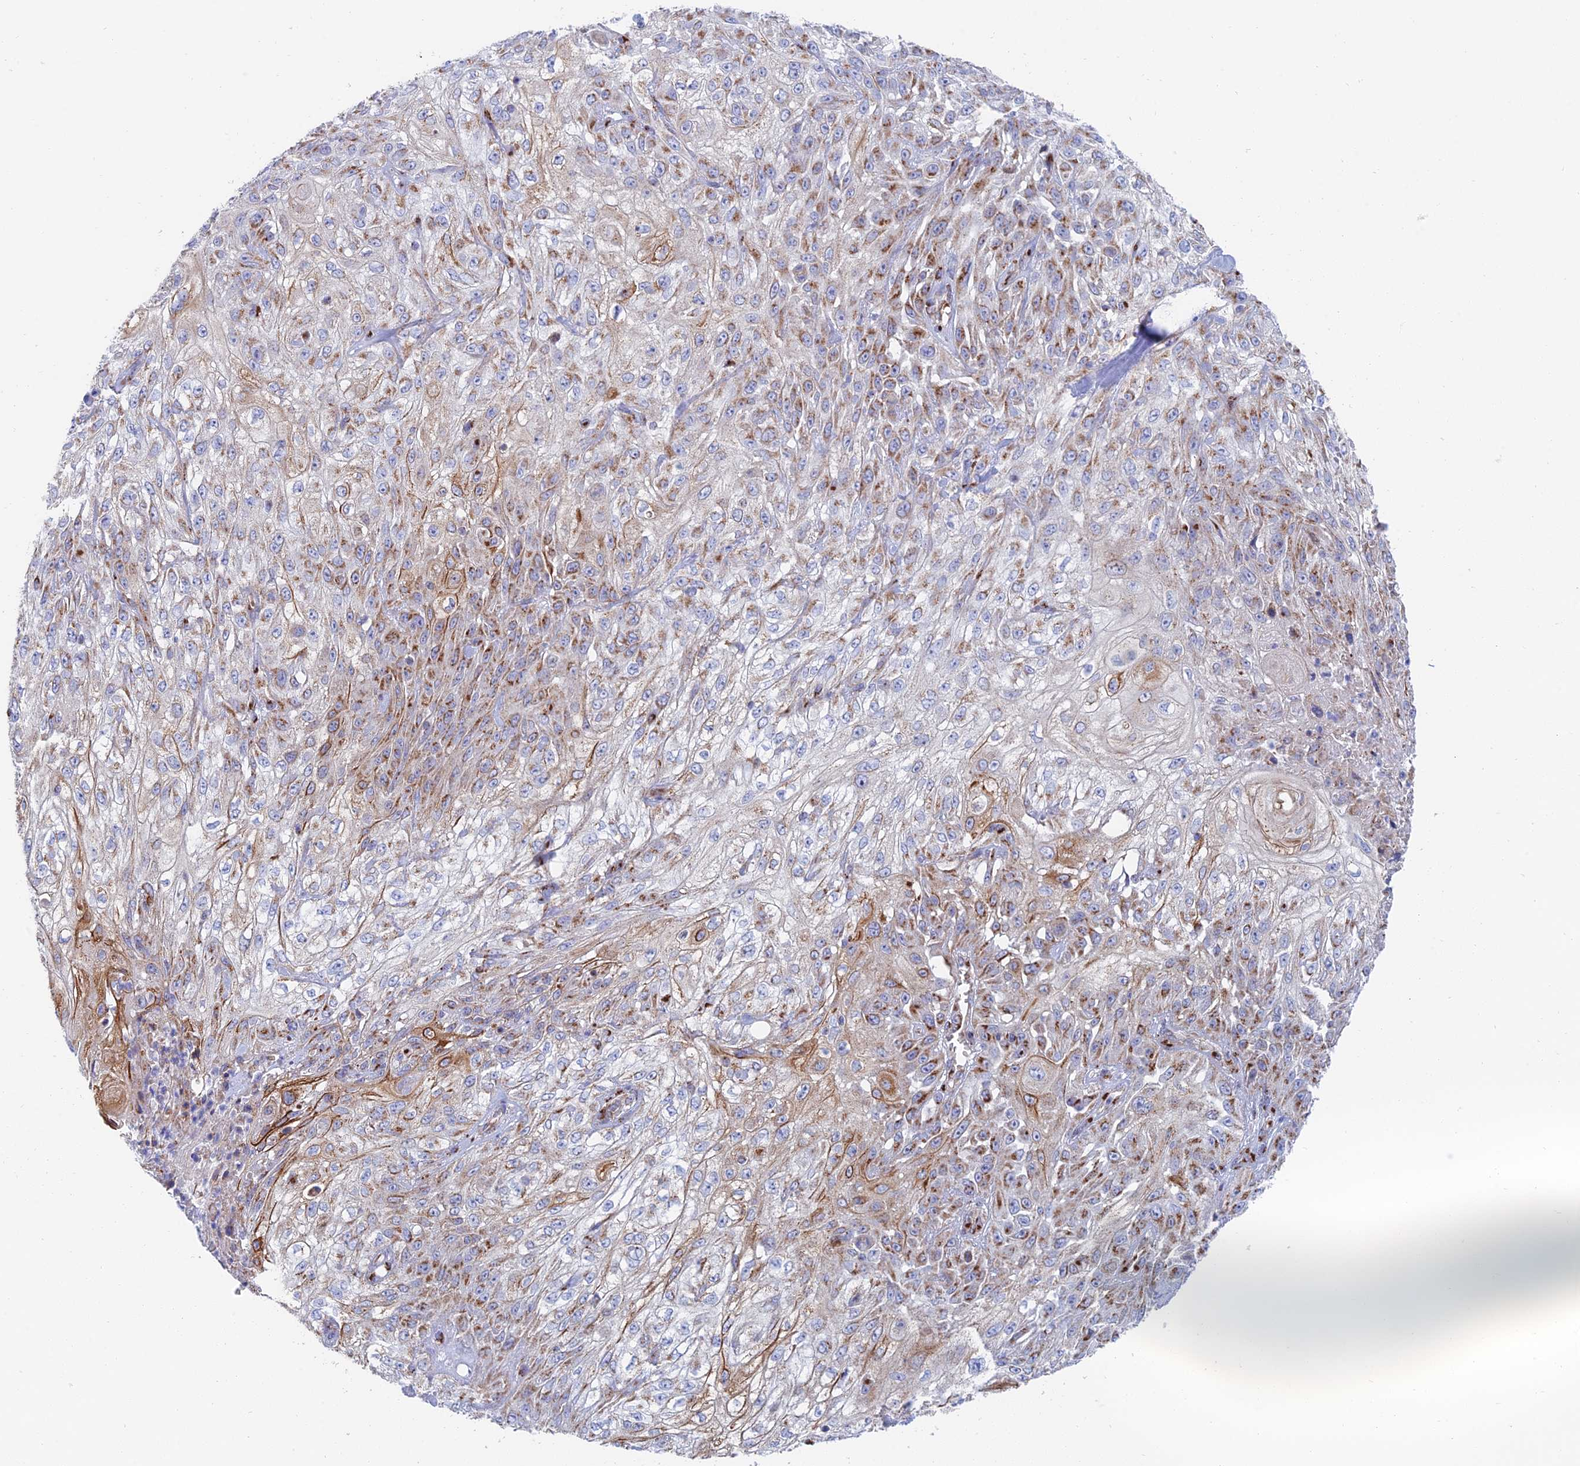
{"staining": {"intensity": "moderate", "quantity": "25%-75%", "location": "cytoplasmic/membranous"}, "tissue": "skin cancer", "cell_type": "Tumor cells", "image_type": "cancer", "snomed": [{"axis": "morphology", "description": "Squamous cell carcinoma, NOS"}, {"axis": "morphology", "description": "Squamous cell carcinoma, metastatic, NOS"}, {"axis": "topography", "description": "Skin"}, {"axis": "topography", "description": "Lymph node"}], "caption": "IHC (DAB) staining of human metastatic squamous cell carcinoma (skin) demonstrates moderate cytoplasmic/membranous protein positivity in approximately 25%-75% of tumor cells.", "gene": "HS2ST1", "patient": {"sex": "male", "age": 75}}